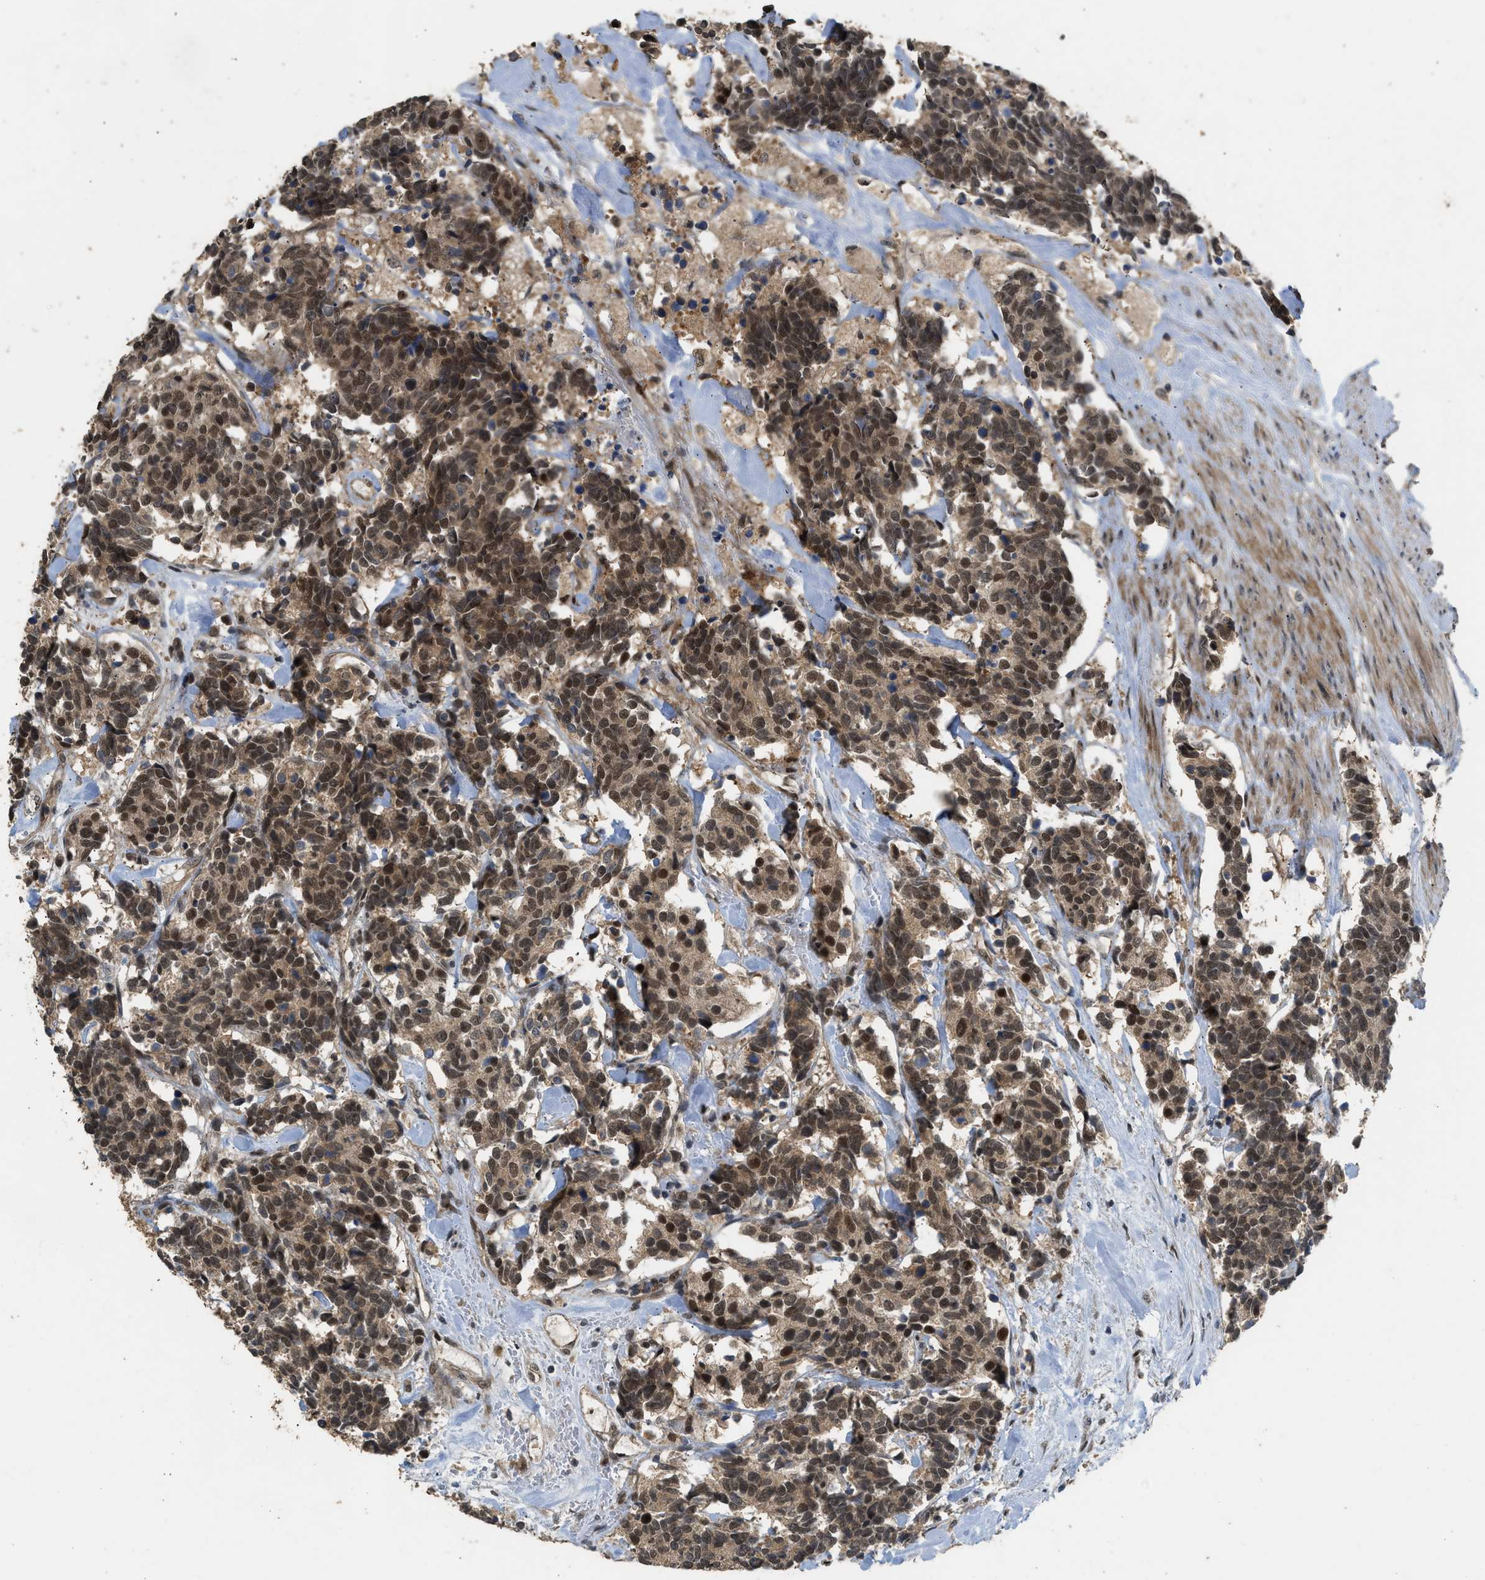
{"staining": {"intensity": "moderate", "quantity": ">75%", "location": "cytoplasmic/membranous,nuclear"}, "tissue": "carcinoid", "cell_type": "Tumor cells", "image_type": "cancer", "snomed": [{"axis": "morphology", "description": "Carcinoma, NOS"}, {"axis": "morphology", "description": "Carcinoid, malignant, NOS"}, {"axis": "topography", "description": "Urinary bladder"}], "caption": "Protein expression analysis of carcinoid (malignant) displays moderate cytoplasmic/membranous and nuclear positivity in approximately >75% of tumor cells.", "gene": "GET1", "patient": {"sex": "male", "age": 57}}